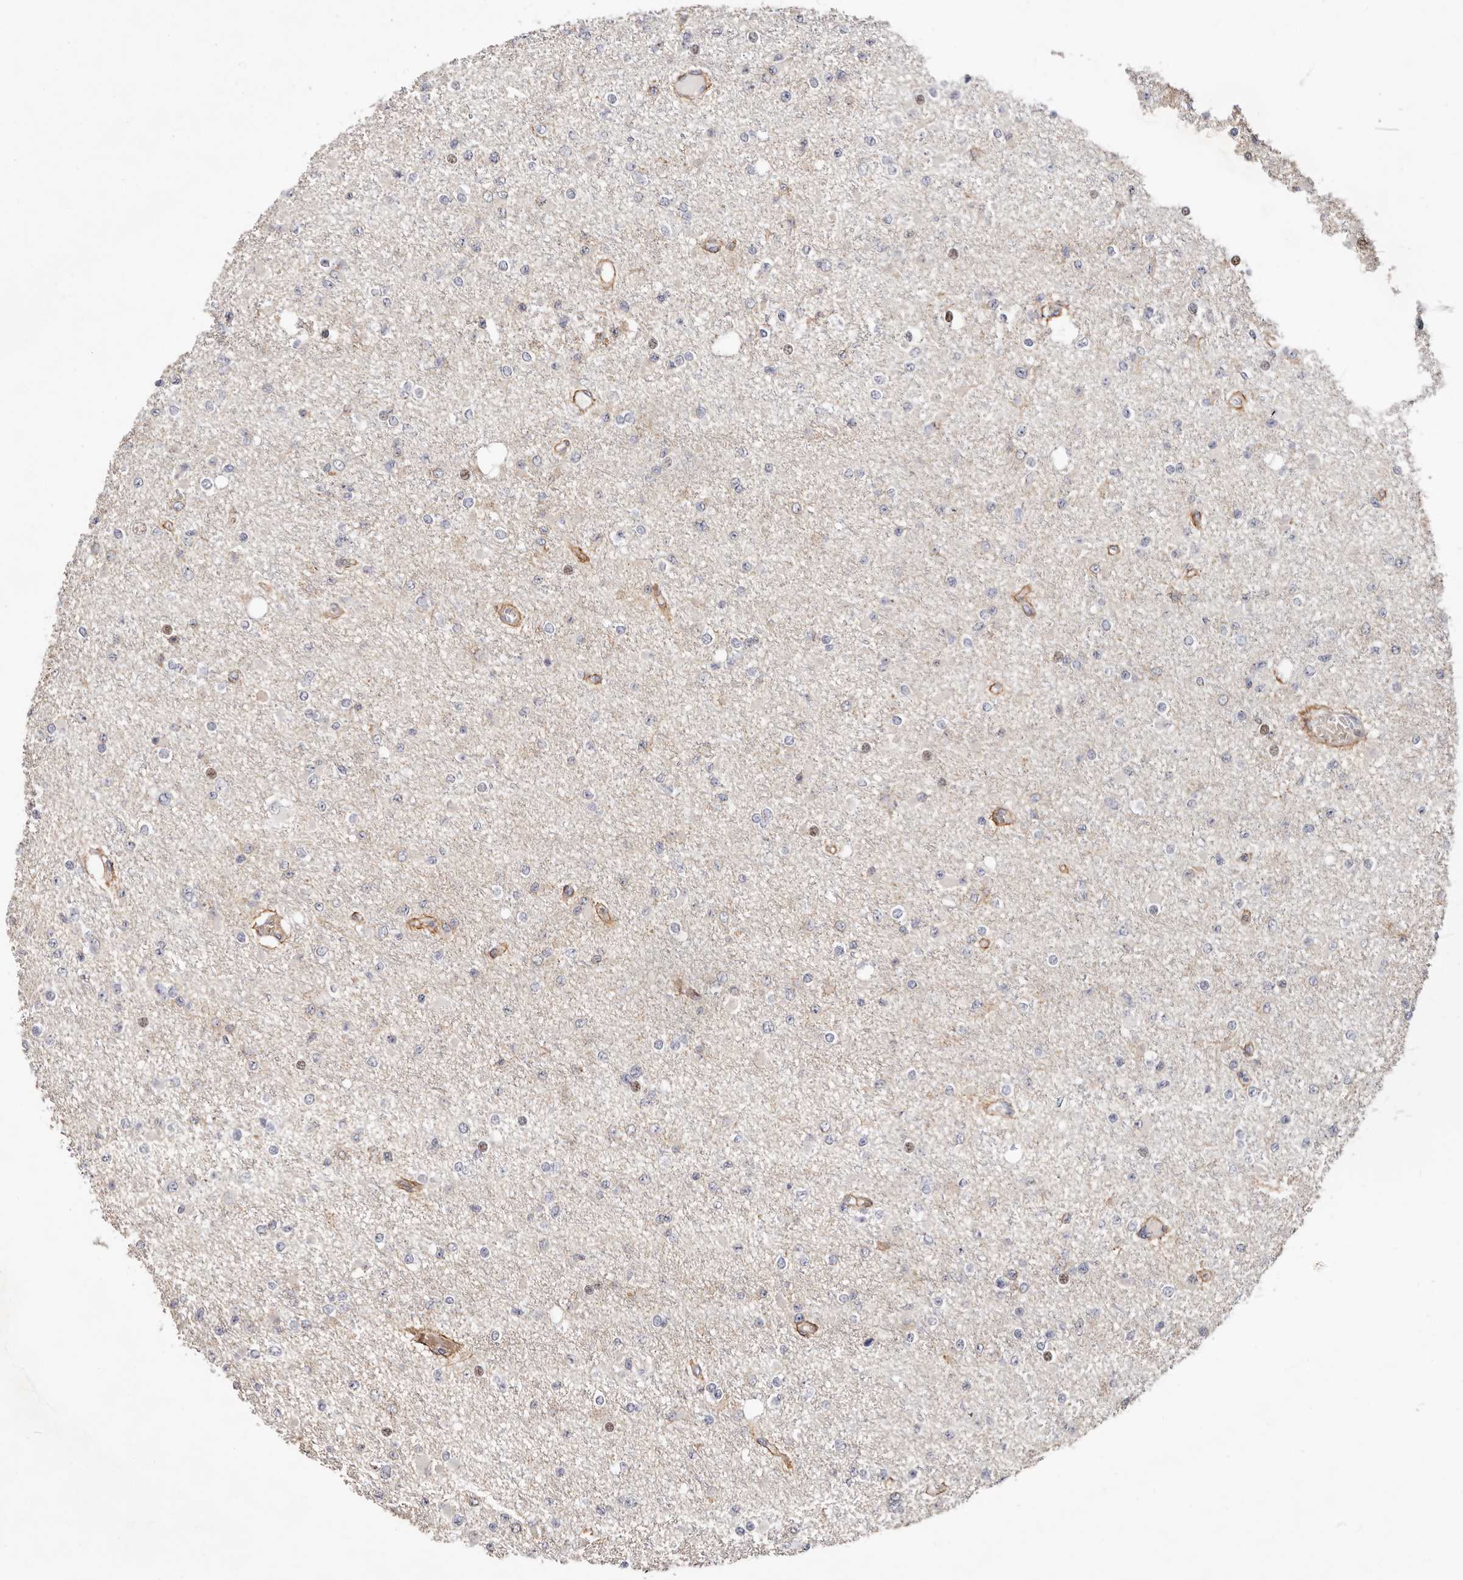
{"staining": {"intensity": "weak", "quantity": "<25%", "location": "cytoplasmic/membranous,nuclear"}, "tissue": "glioma", "cell_type": "Tumor cells", "image_type": "cancer", "snomed": [{"axis": "morphology", "description": "Glioma, malignant, Low grade"}, {"axis": "topography", "description": "Brain"}], "caption": "This is an IHC image of malignant glioma (low-grade). There is no staining in tumor cells.", "gene": "EPHX3", "patient": {"sex": "female", "age": 22}}